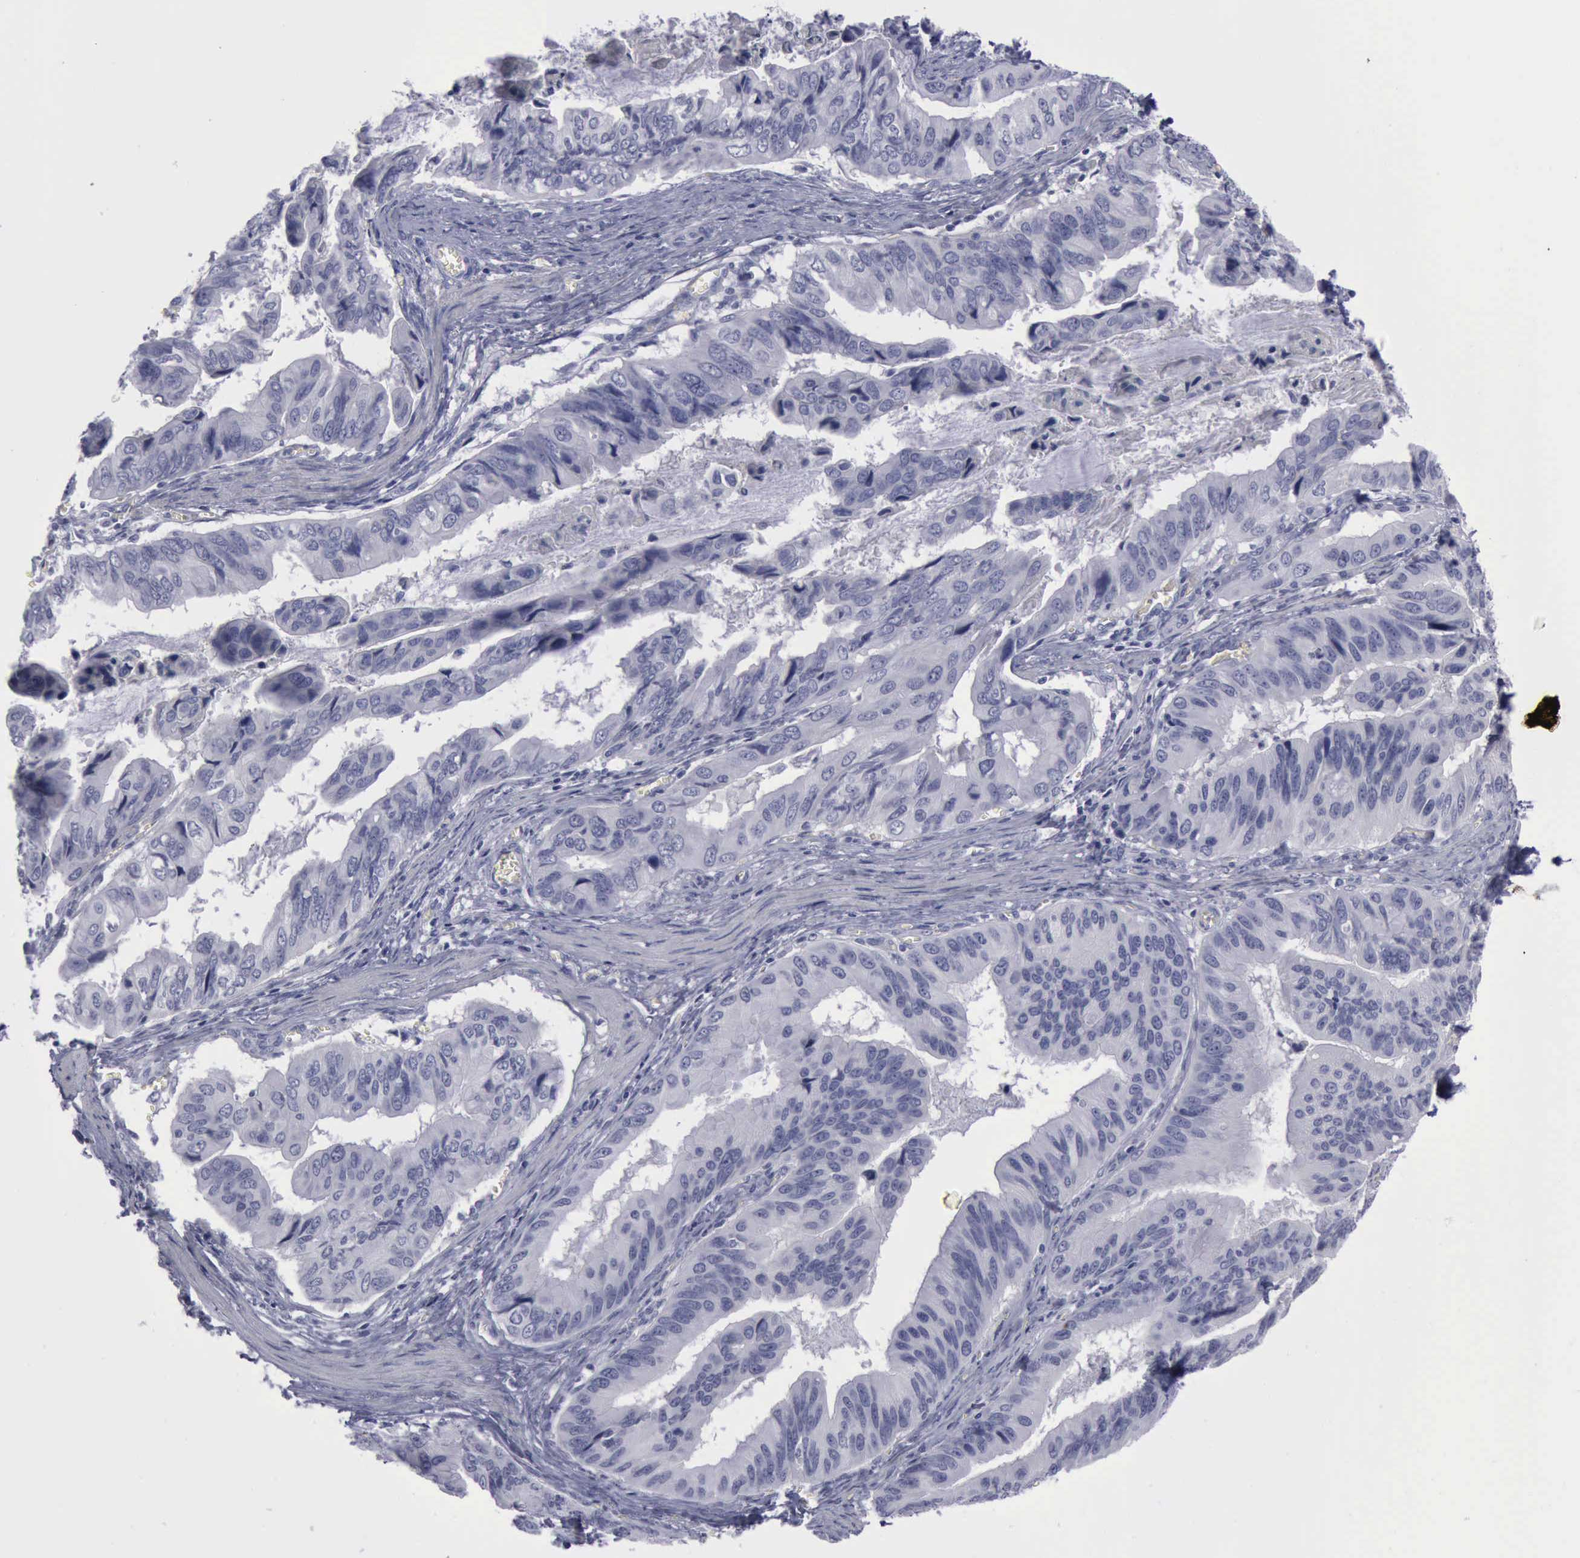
{"staining": {"intensity": "negative", "quantity": "none", "location": "none"}, "tissue": "stomach cancer", "cell_type": "Tumor cells", "image_type": "cancer", "snomed": [{"axis": "morphology", "description": "Adenocarcinoma, NOS"}, {"axis": "topography", "description": "Stomach, upper"}], "caption": "An image of stomach cancer (adenocarcinoma) stained for a protein shows no brown staining in tumor cells.", "gene": "CDH2", "patient": {"sex": "male", "age": 80}}